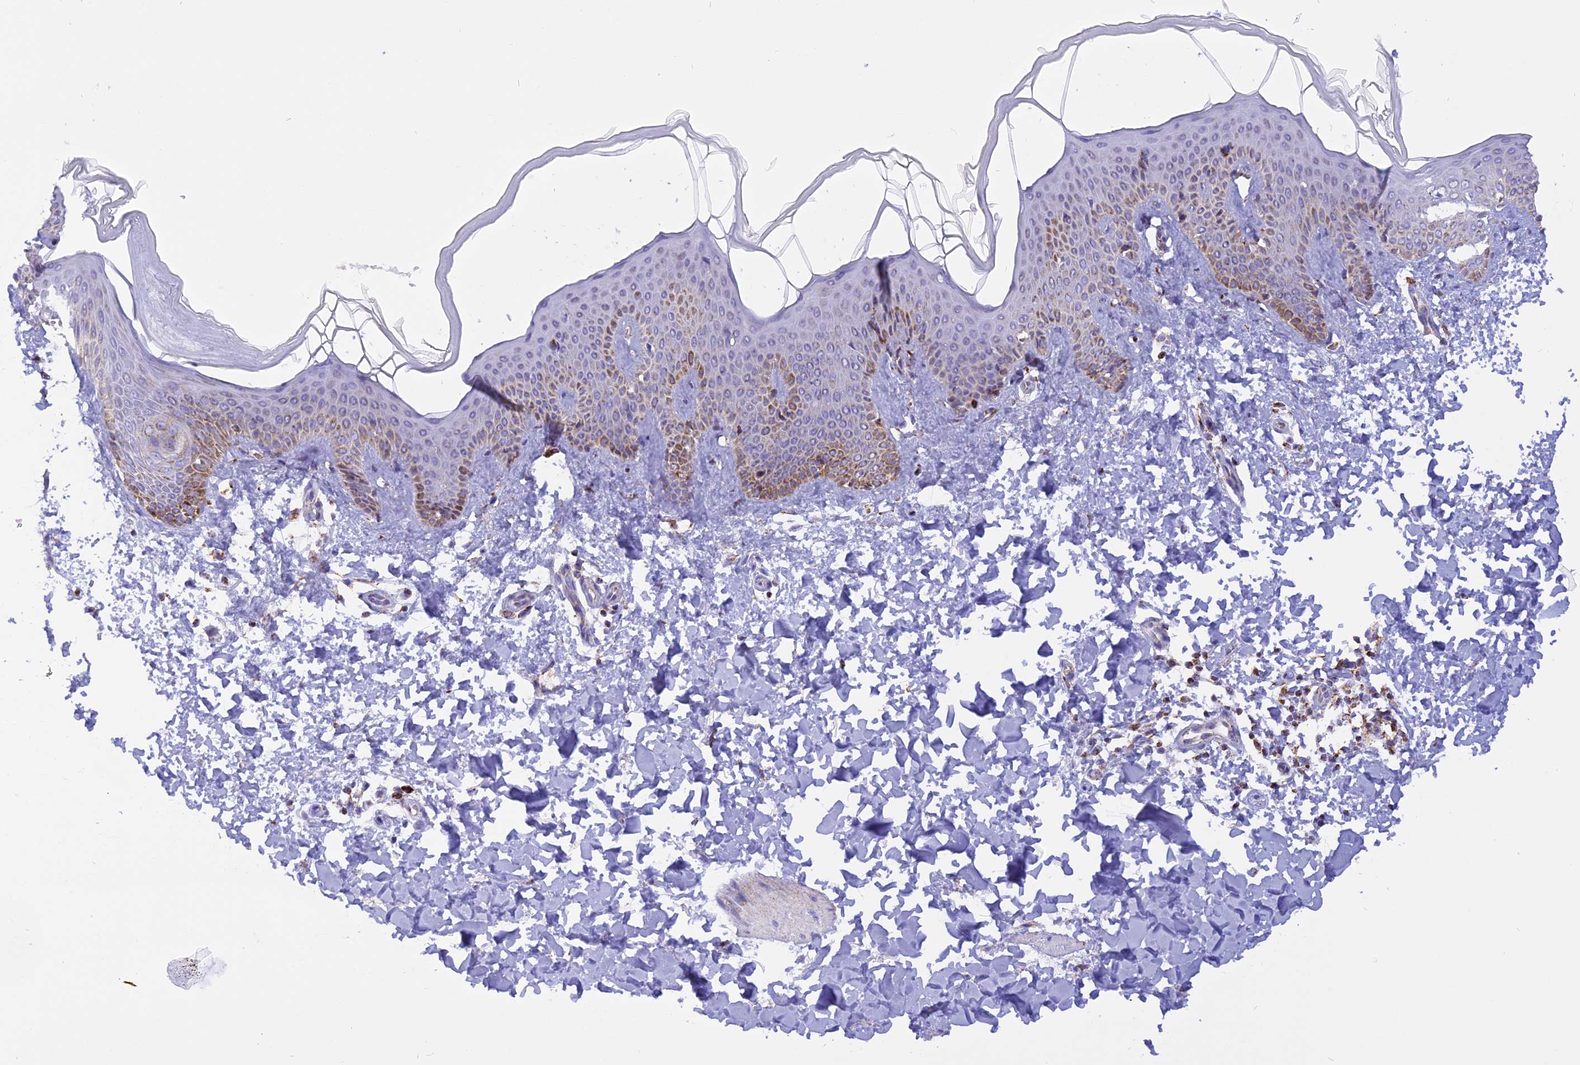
{"staining": {"intensity": "negative", "quantity": "none", "location": "none"}, "tissue": "skin", "cell_type": "Fibroblasts", "image_type": "normal", "snomed": [{"axis": "morphology", "description": "Normal tissue, NOS"}, {"axis": "topography", "description": "Skin"}], "caption": "Protein analysis of unremarkable skin demonstrates no significant staining in fibroblasts. The staining was performed using DAB (3,3'-diaminobenzidine) to visualize the protein expression in brown, while the nuclei were stained in blue with hematoxylin (Magnification: 20x).", "gene": "KCNG1", "patient": {"sex": "male", "age": 36}}